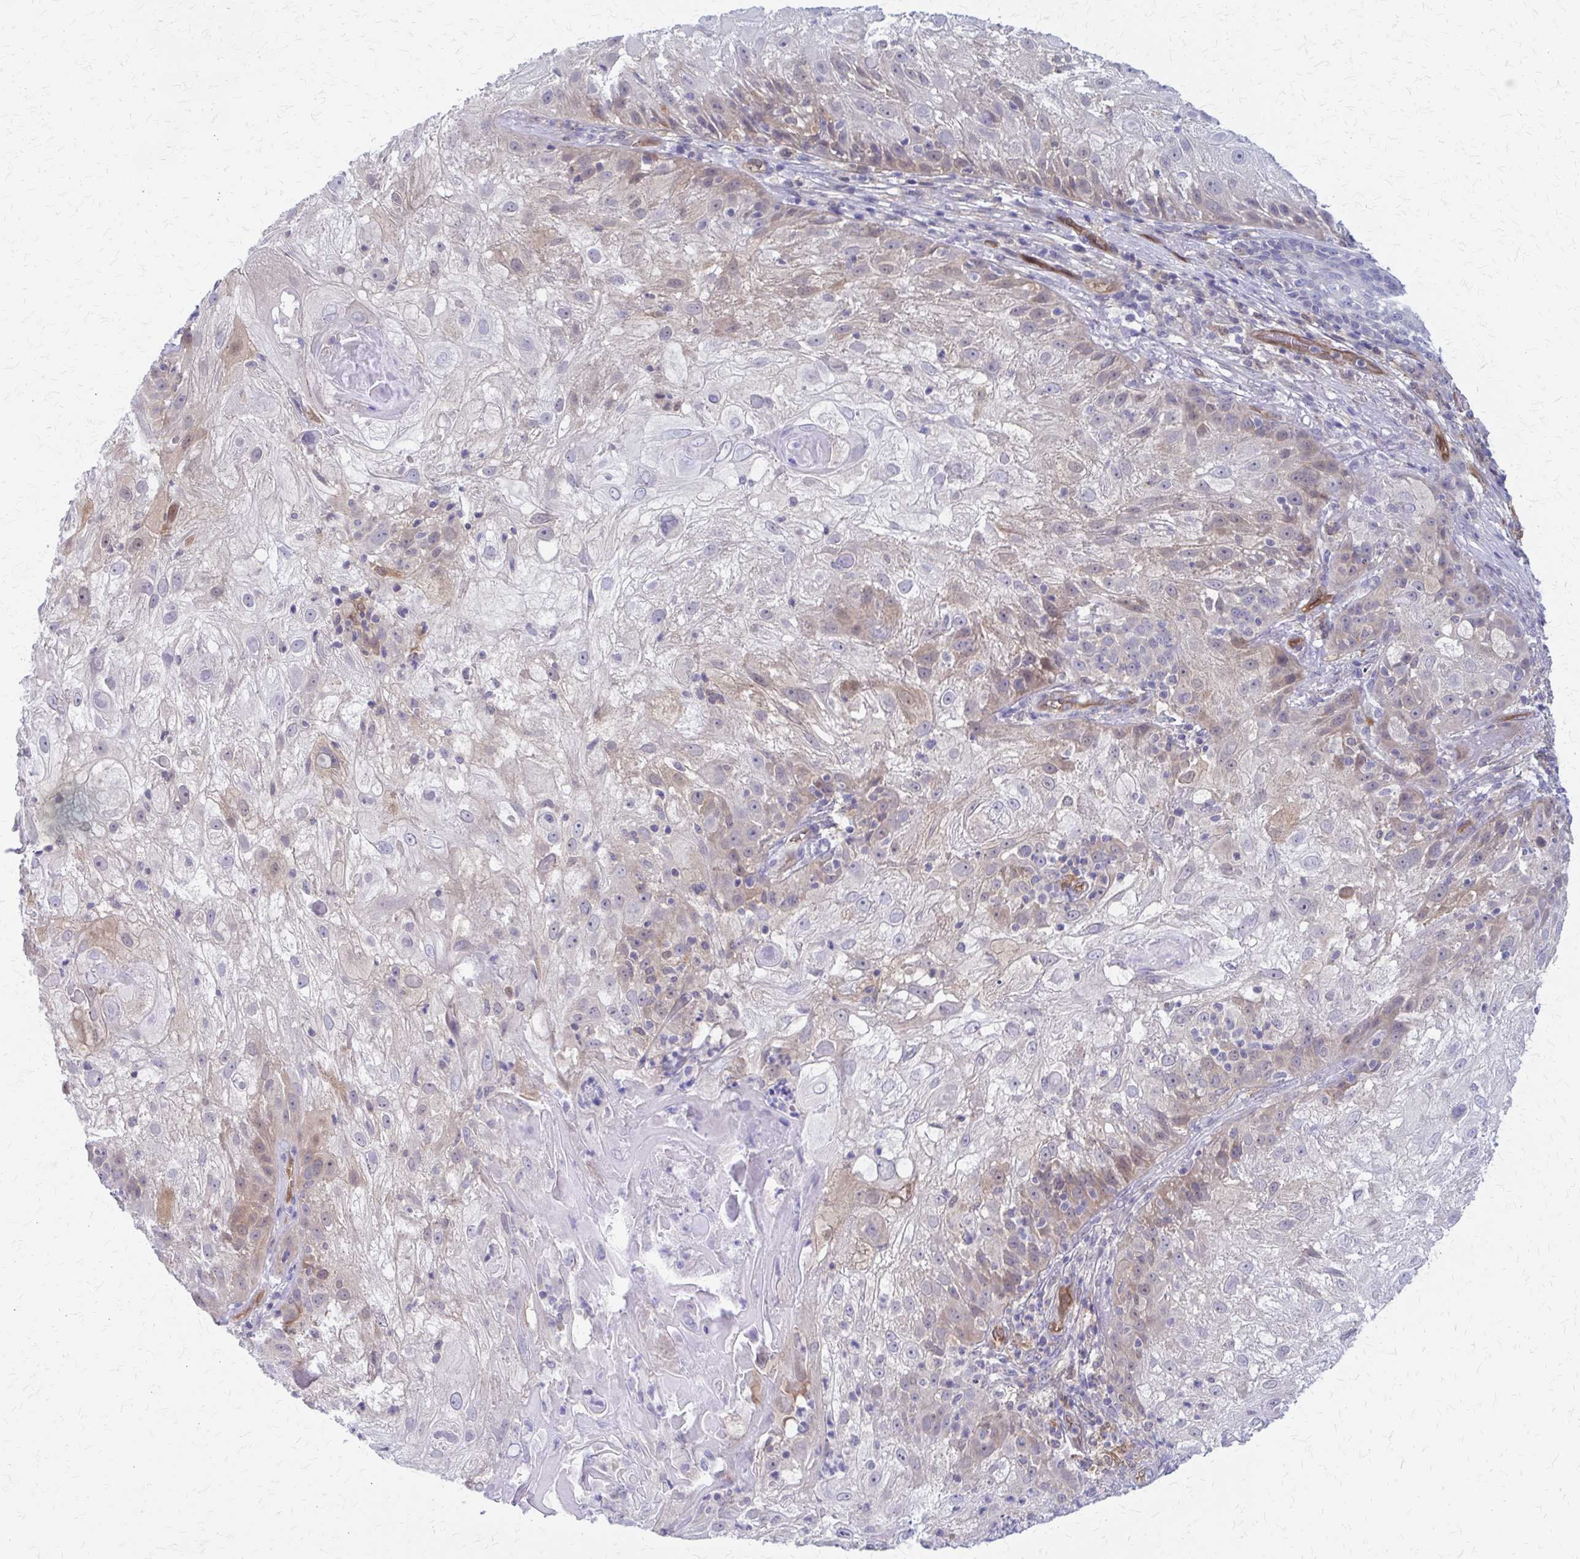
{"staining": {"intensity": "moderate", "quantity": "<25%", "location": "cytoplasmic/membranous,nuclear"}, "tissue": "skin cancer", "cell_type": "Tumor cells", "image_type": "cancer", "snomed": [{"axis": "morphology", "description": "Normal tissue, NOS"}, {"axis": "morphology", "description": "Squamous cell carcinoma, NOS"}, {"axis": "topography", "description": "Skin"}], "caption": "The immunohistochemical stain labels moderate cytoplasmic/membranous and nuclear expression in tumor cells of skin cancer (squamous cell carcinoma) tissue.", "gene": "CLIC2", "patient": {"sex": "female", "age": 83}}